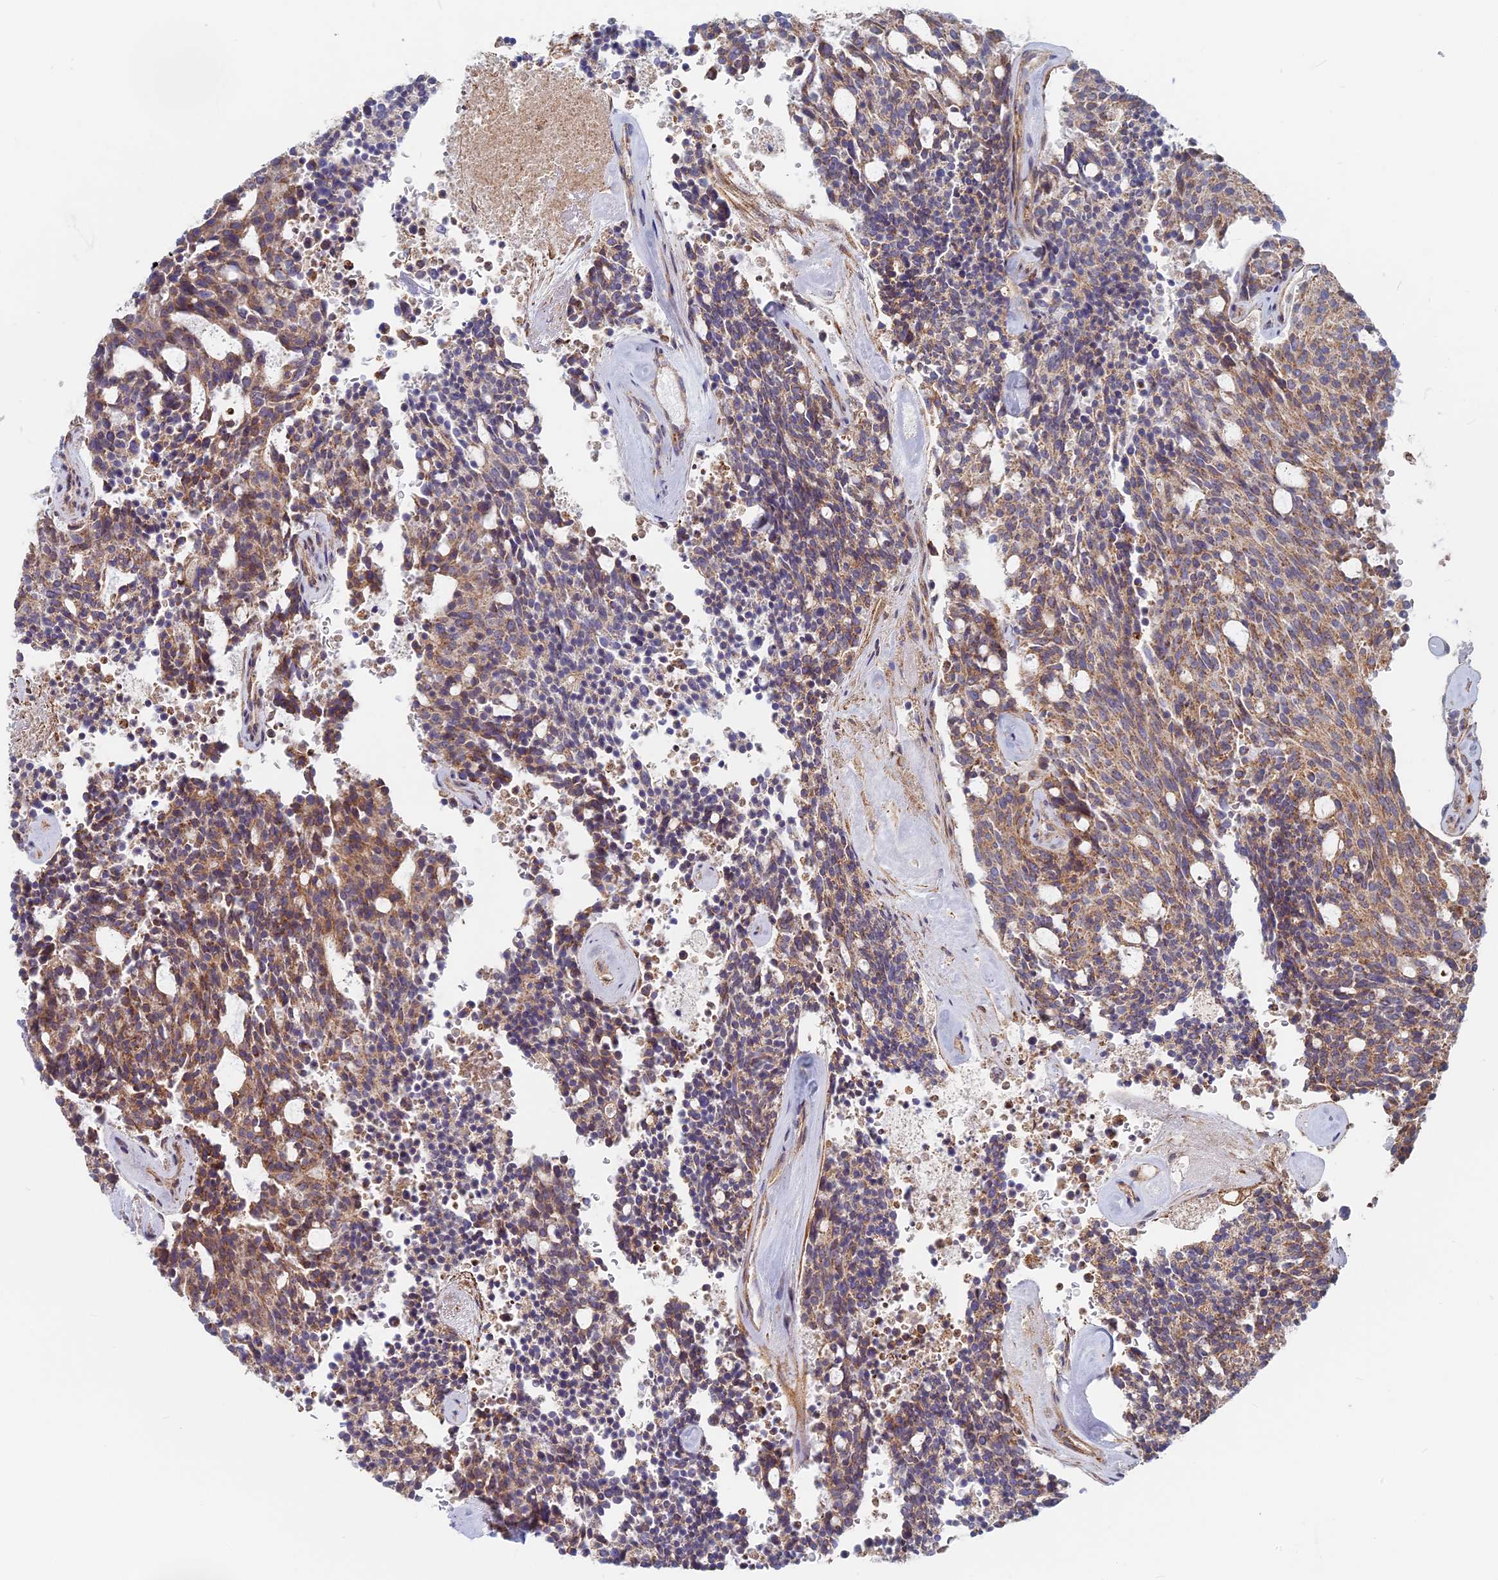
{"staining": {"intensity": "moderate", "quantity": "25%-75%", "location": "cytoplasmic/membranous"}, "tissue": "carcinoid", "cell_type": "Tumor cells", "image_type": "cancer", "snomed": [{"axis": "morphology", "description": "Carcinoid, malignant, NOS"}, {"axis": "topography", "description": "Pancreas"}], "caption": "Carcinoid tissue reveals moderate cytoplasmic/membranous expression in approximately 25%-75% of tumor cells, visualized by immunohistochemistry. (DAB IHC with brightfield microscopy, high magnification).", "gene": "DDA1", "patient": {"sex": "female", "age": 54}}